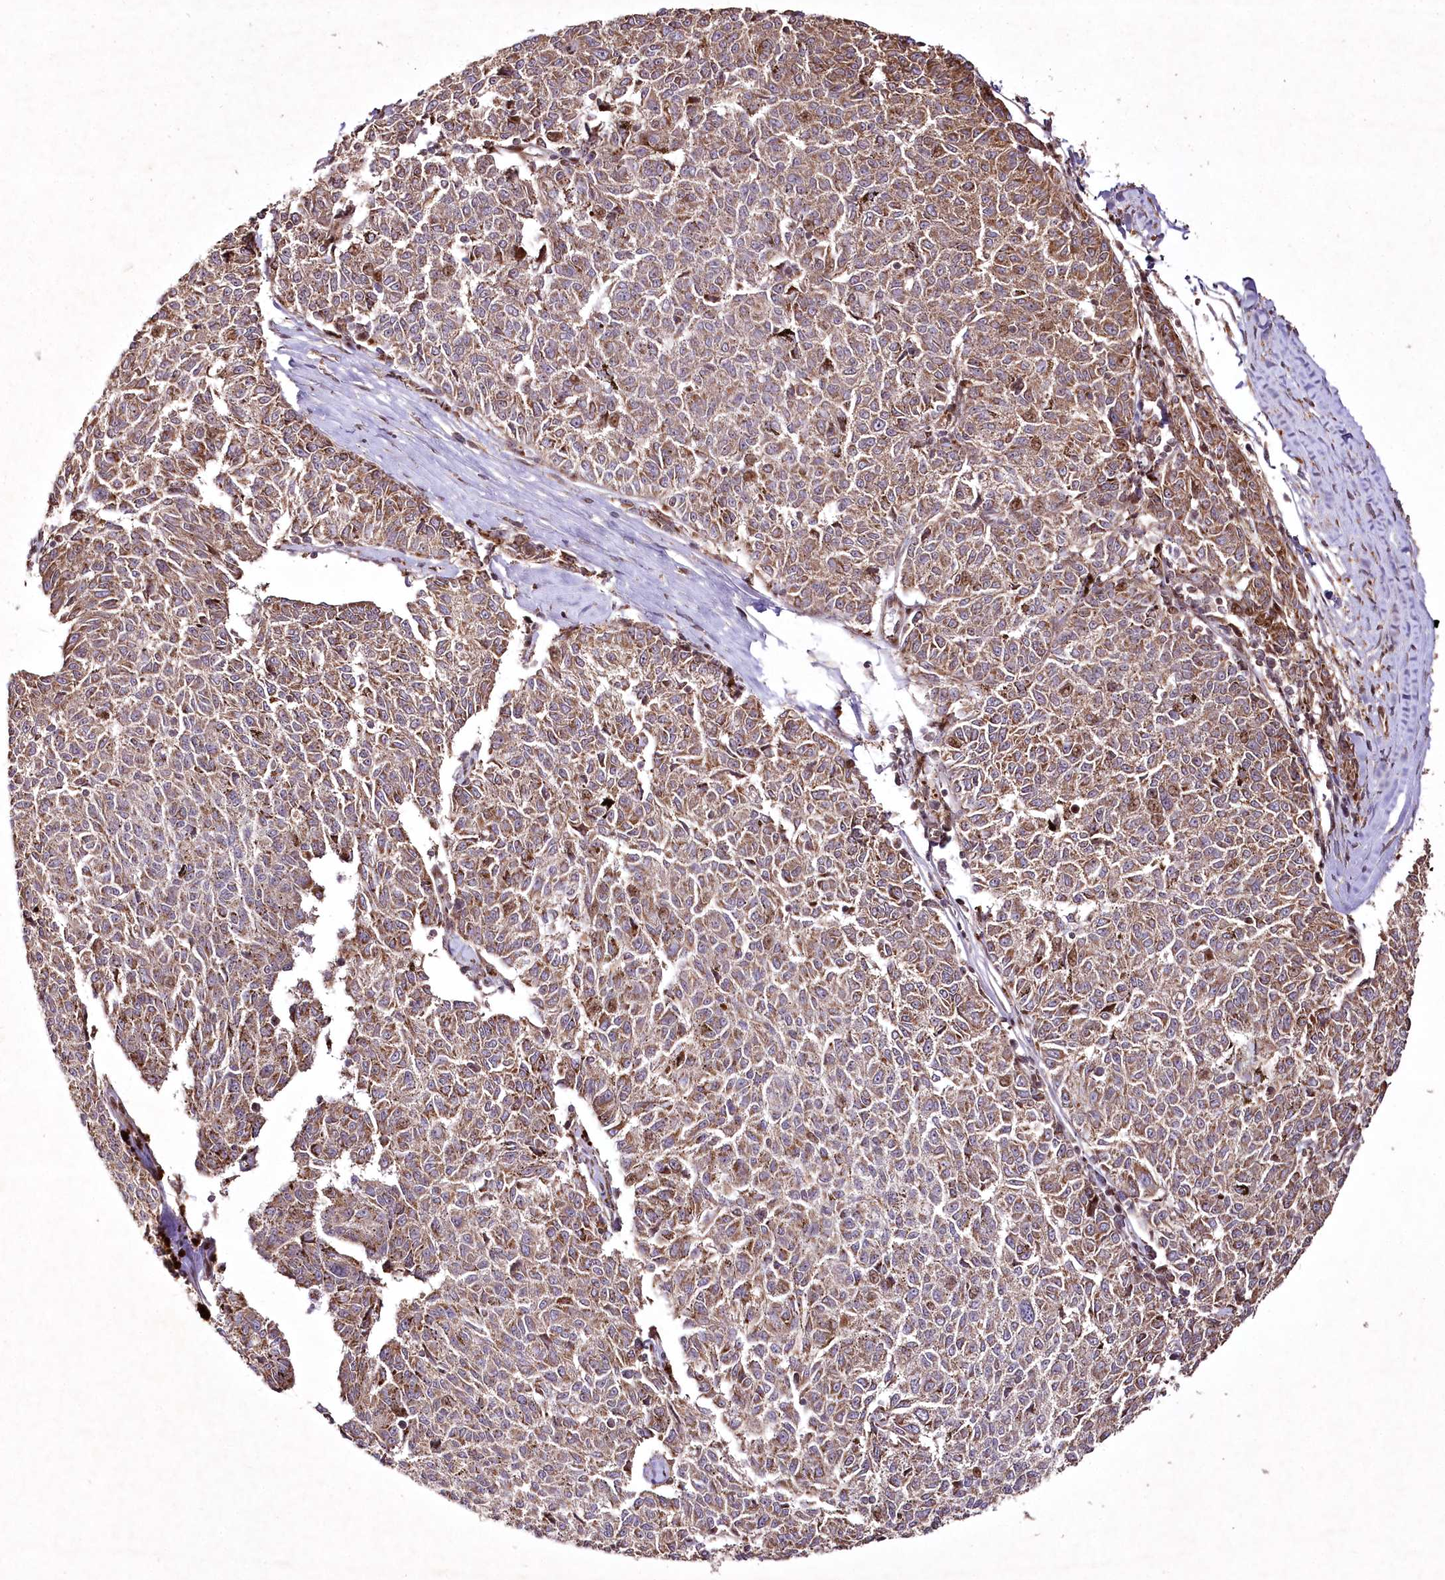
{"staining": {"intensity": "moderate", "quantity": ">75%", "location": "cytoplasmic/membranous,nuclear"}, "tissue": "melanoma", "cell_type": "Tumor cells", "image_type": "cancer", "snomed": [{"axis": "morphology", "description": "Malignant melanoma, NOS"}, {"axis": "topography", "description": "Skin"}], "caption": "Immunohistochemical staining of melanoma reveals medium levels of moderate cytoplasmic/membranous and nuclear protein expression in about >75% of tumor cells.", "gene": "PSTK", "patient": {"sex": "female", "age": 72}}